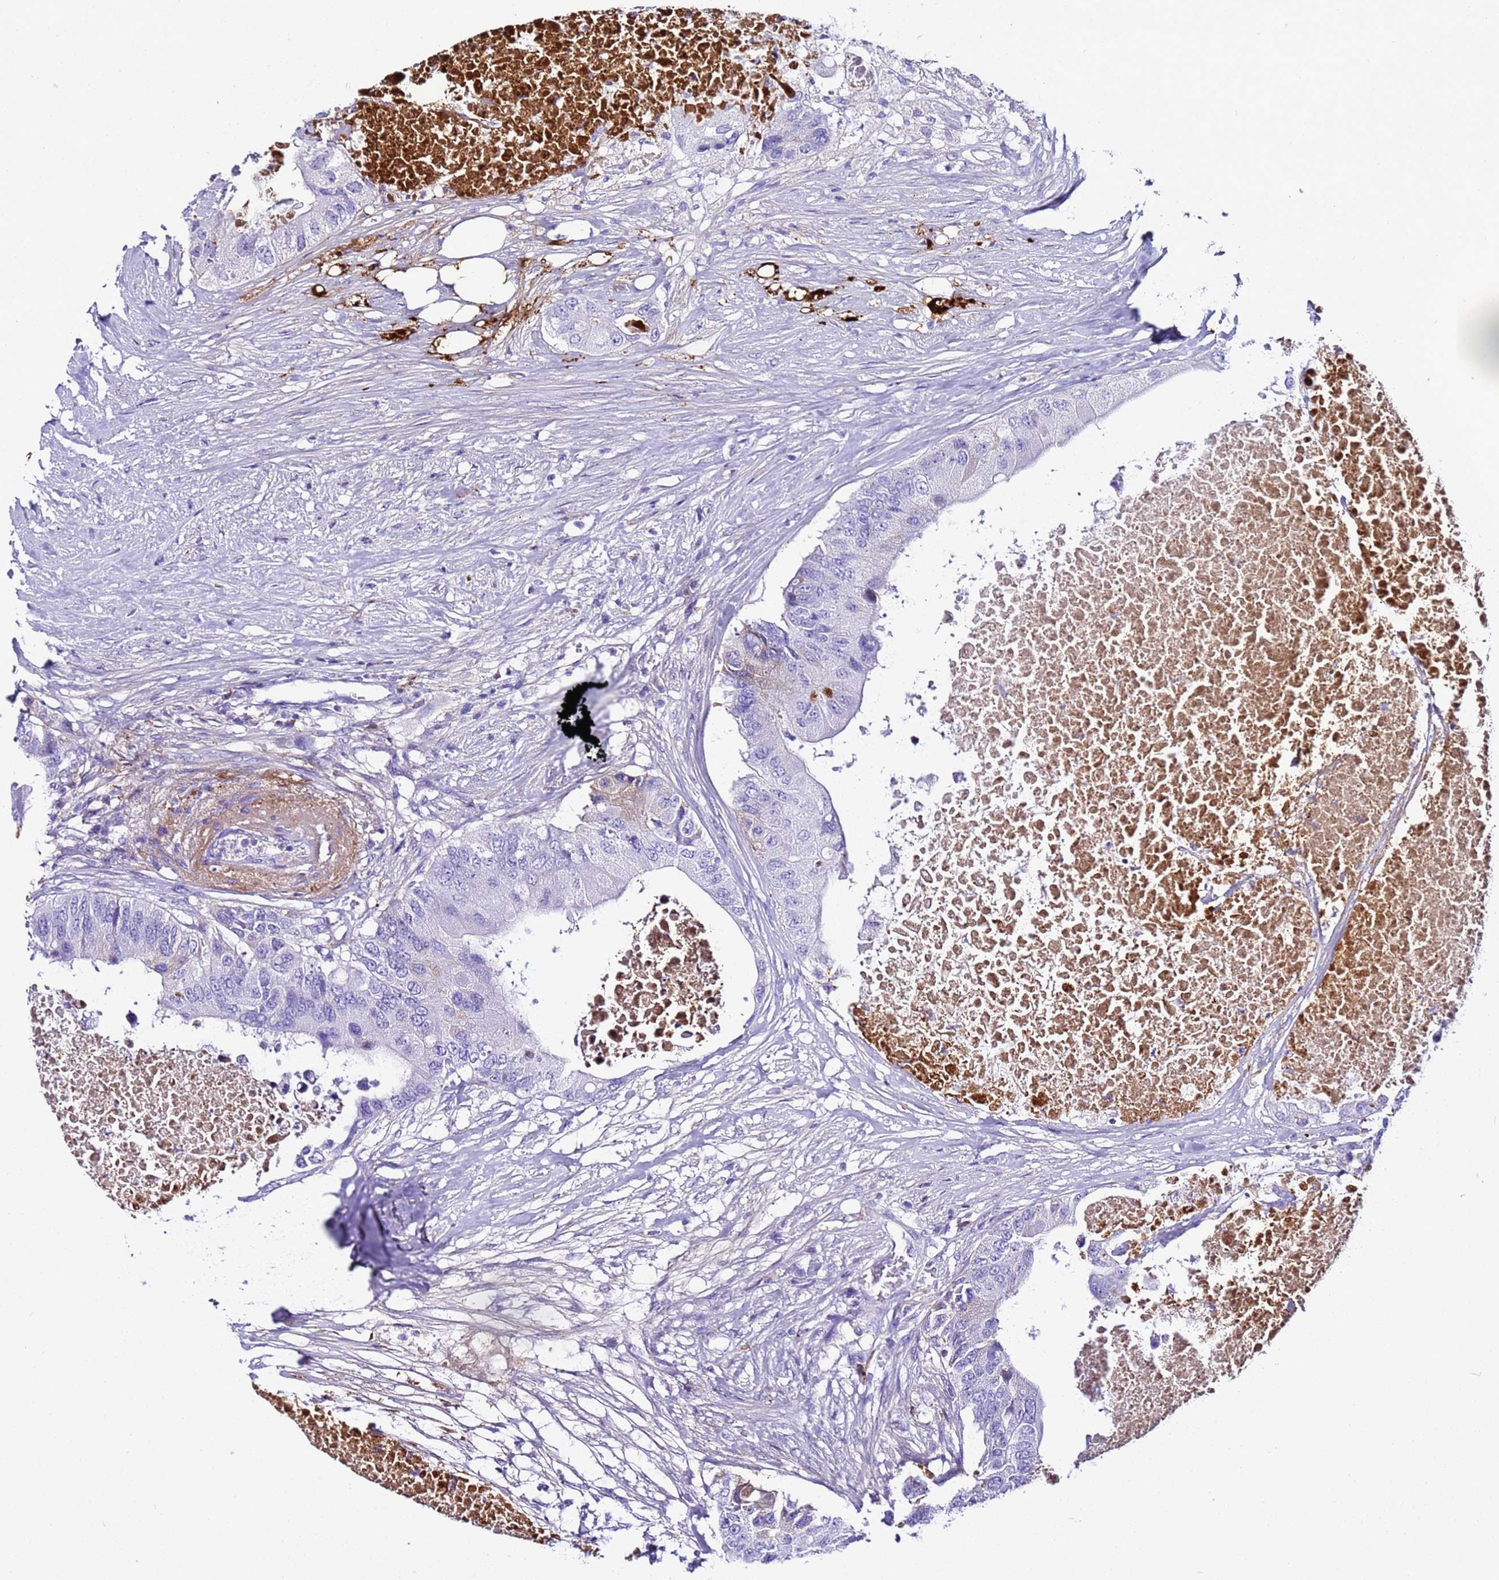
{"staining": {"intensity": "negative", "quantity": "none", "location": "none"}, "tissue": "colorectal cancer", "cell_type": "Tumor cells", "image_type": "cancer", "snomed": [{"axis": "morphology", "description": "Adenocarcinoma, NOS"}, {"axis": "topography", "description": "Colon"}], "caption": "Micrograph shows no significant protein positivity in tumor cells of colorectal cancer.", "gene": "CFHR2", "patient": {"sex": "male", "age": 71}}